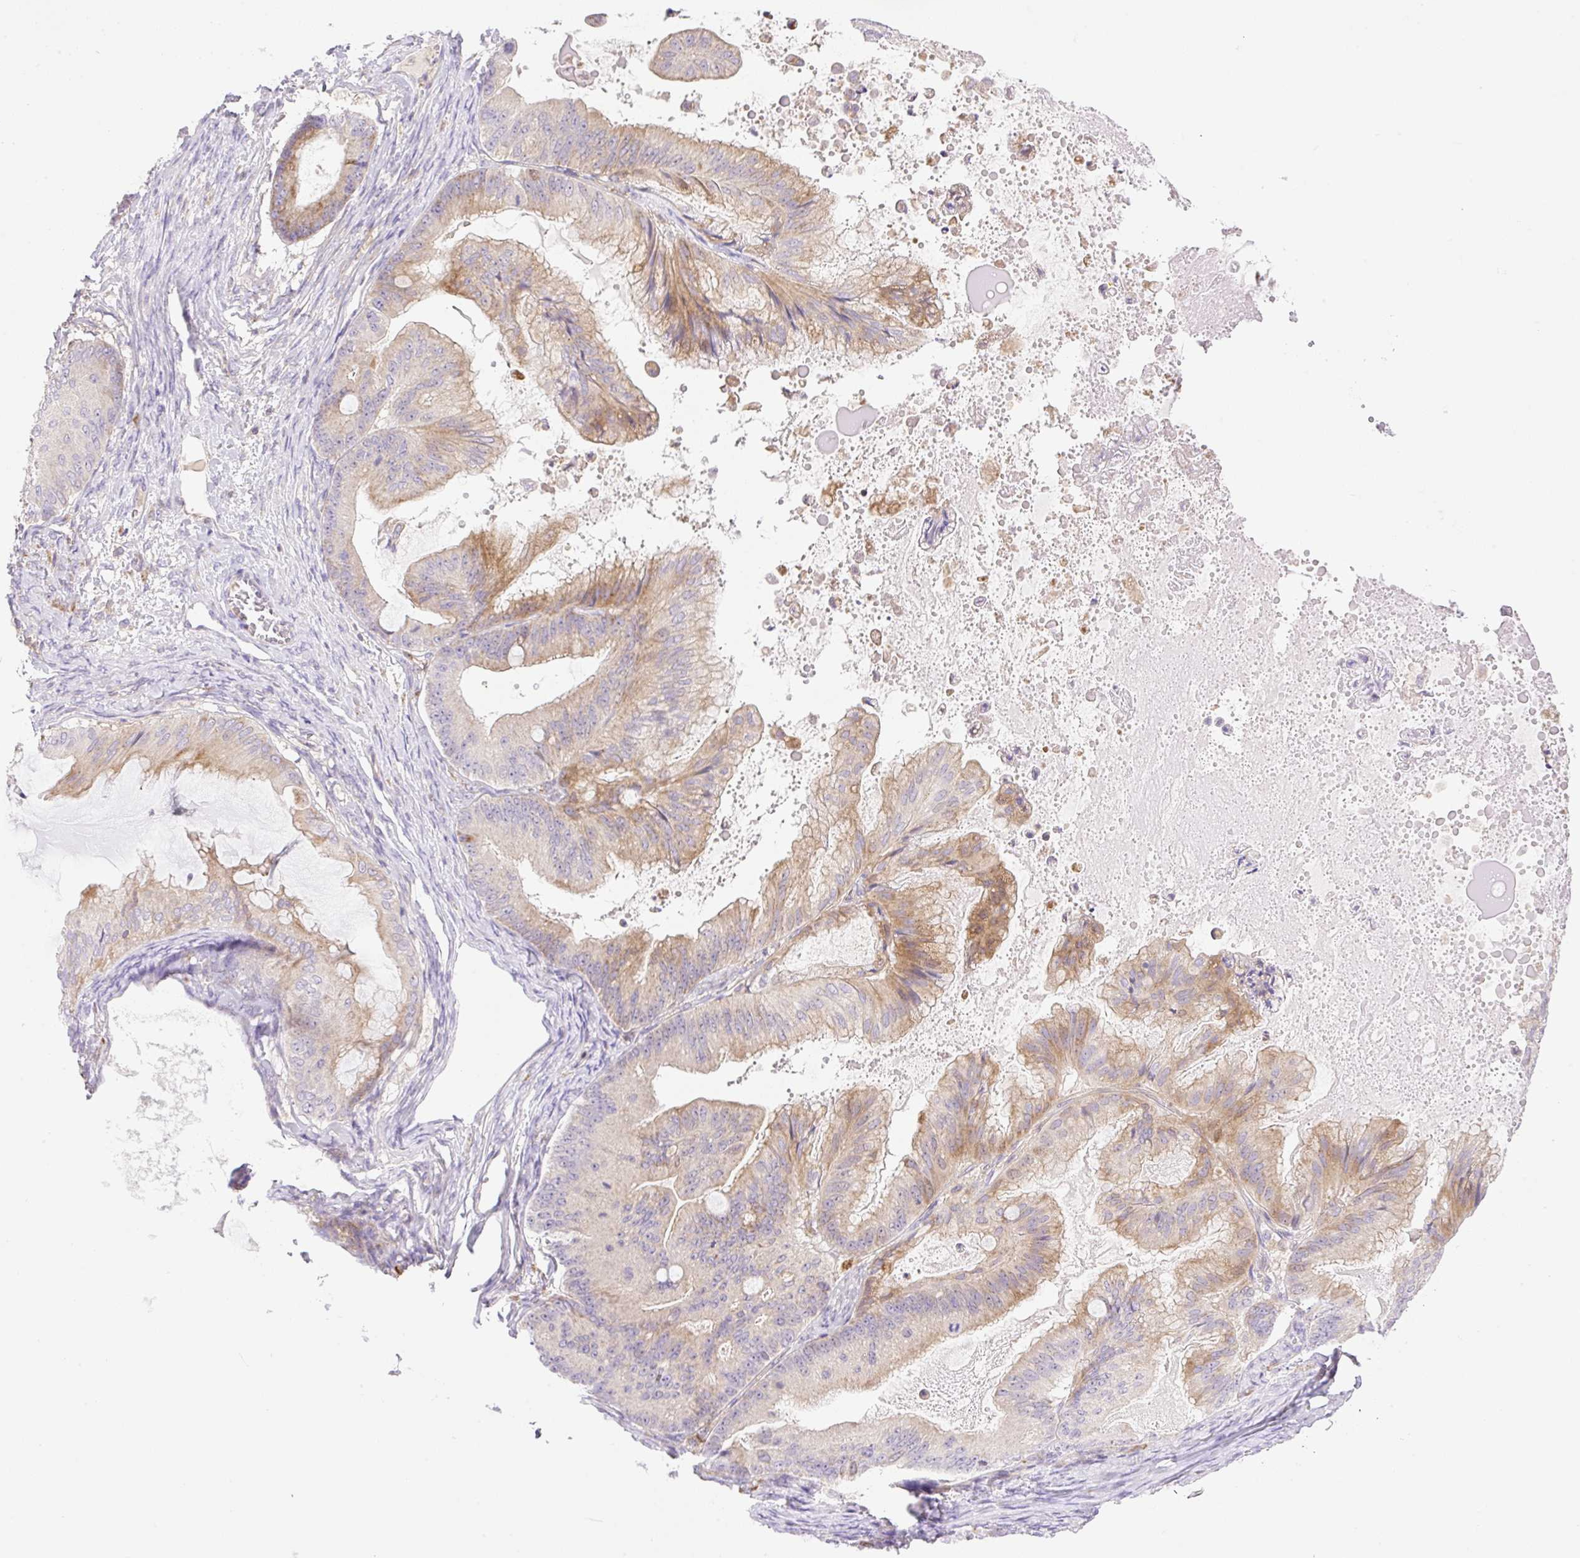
{"staining": {"intensity": "moderate", "quantity": "25%-75%", "location": "cytoplasmic/membranous"}, "tissue": "ovarian cancer", "cell_type": "Tumor cells", "image_type": "cancer", "snomed": [{"axis": "morphology", "description": "Cystadenocarcinoma, mucinous, NOS"}, {"axis": "topography", "description": "Ovary"}], "caption": "Ovarian cancer stained with immunohistochemistry displays moderate cytoplasmic/membranous expression in about 25%-75% of tumor cells. The protein is stained brown, and the nuclei are stained in blue (DAB IHC with brightfield microscopy, high magnification).", "gene": "VPS25", "patient": {"sex": "female", "age": 71}}